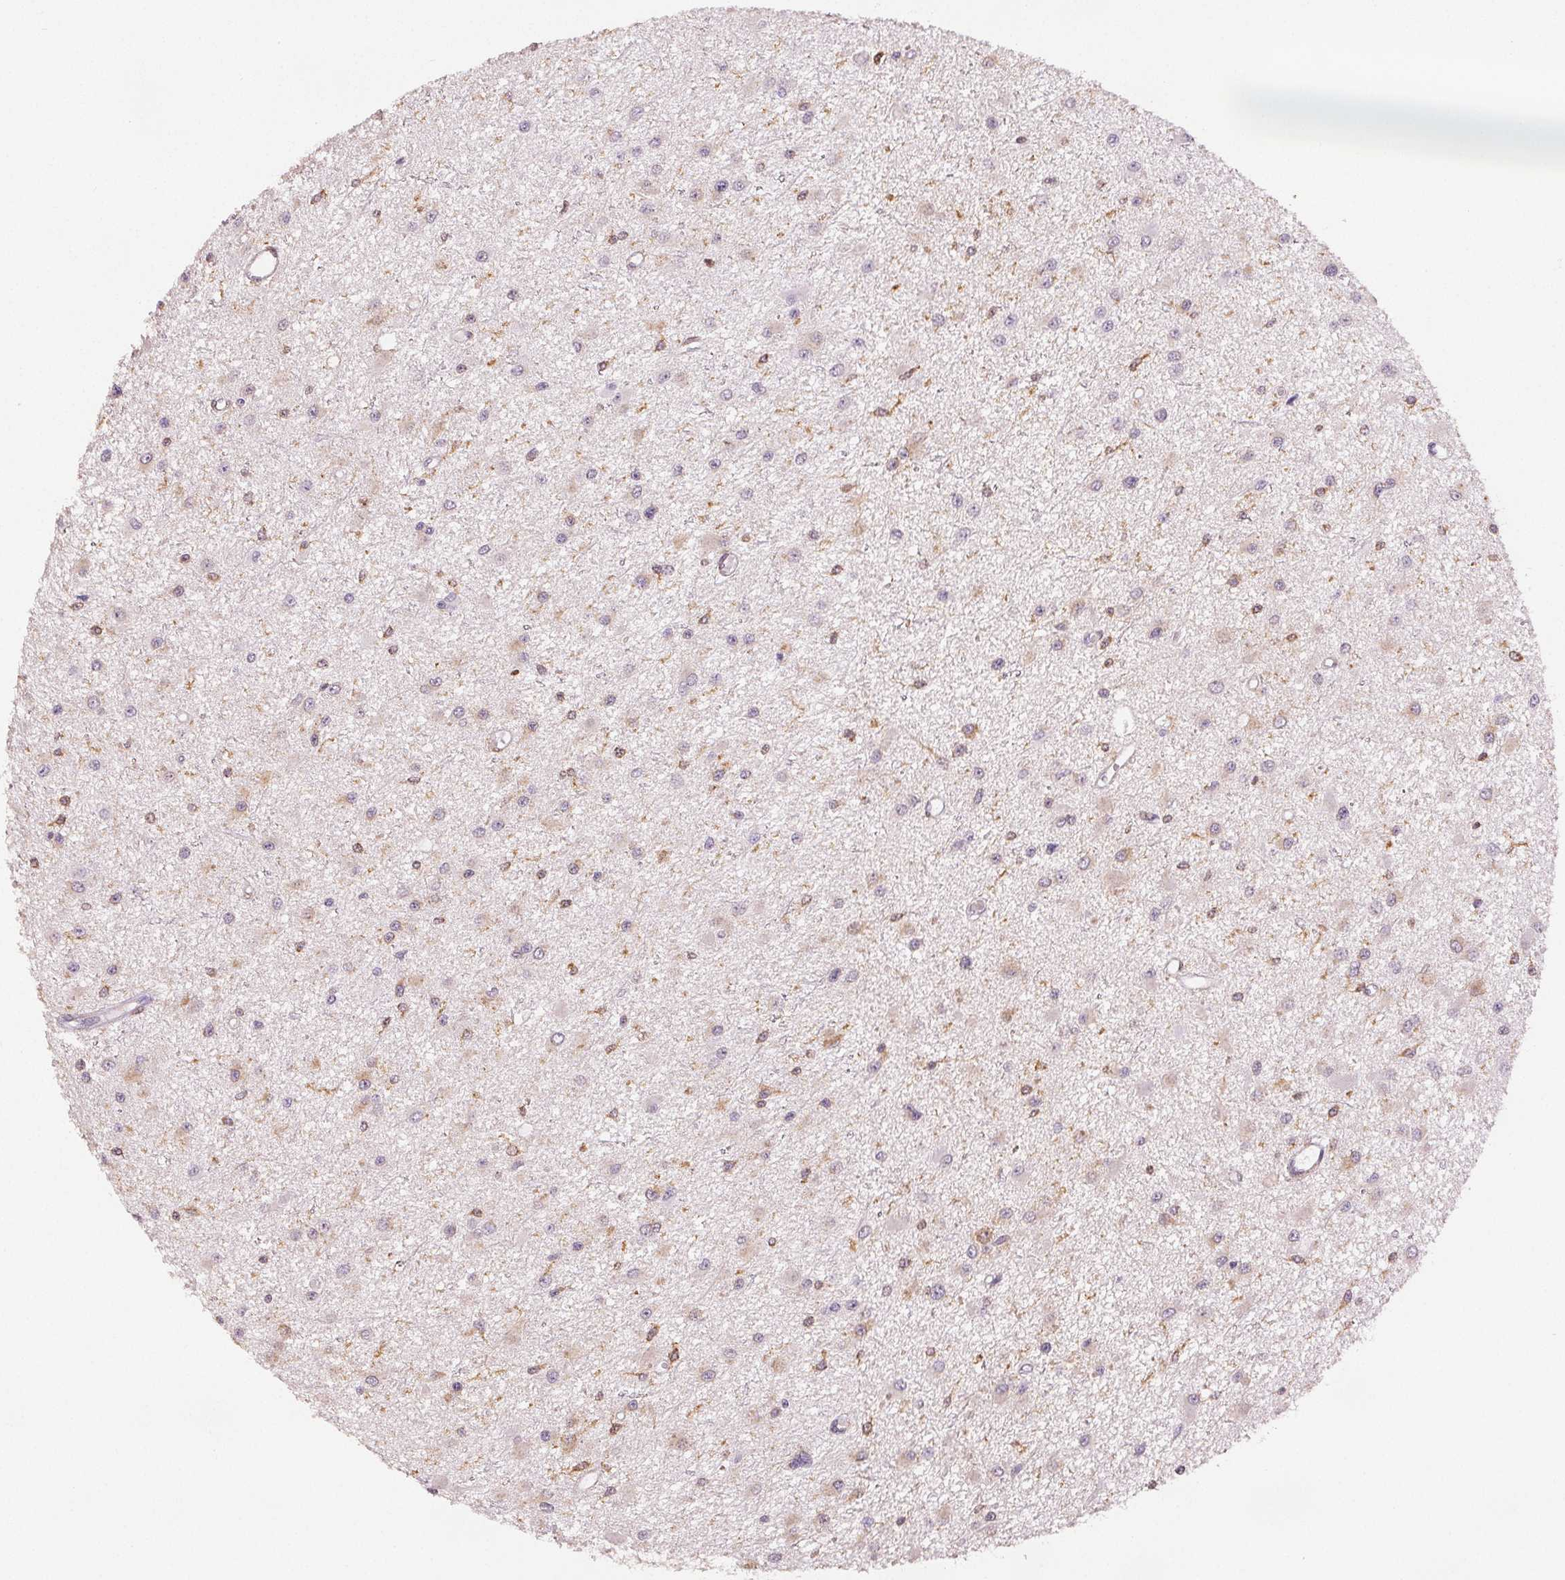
{"staining": {"intensity": "weak", "quantity": "25%-75%", "location": "cytoplasmic/membranous"}, "tissue": "glioma", "cell_type": "Tumor cells", "image_type": "cancer", "snomed": [{"axis": "morphology", "description": "Glioma, malignant, High grade"}, {"axis": "topography", "description": "Brain"}], "caption": "A low amount of weak cytoplasmic/membranous staining is present in approximately 25%-75% of tumor cells in glioma tissue.", "gene": "DIAPH2", "patient": {"sex": "male", "age": 54}}